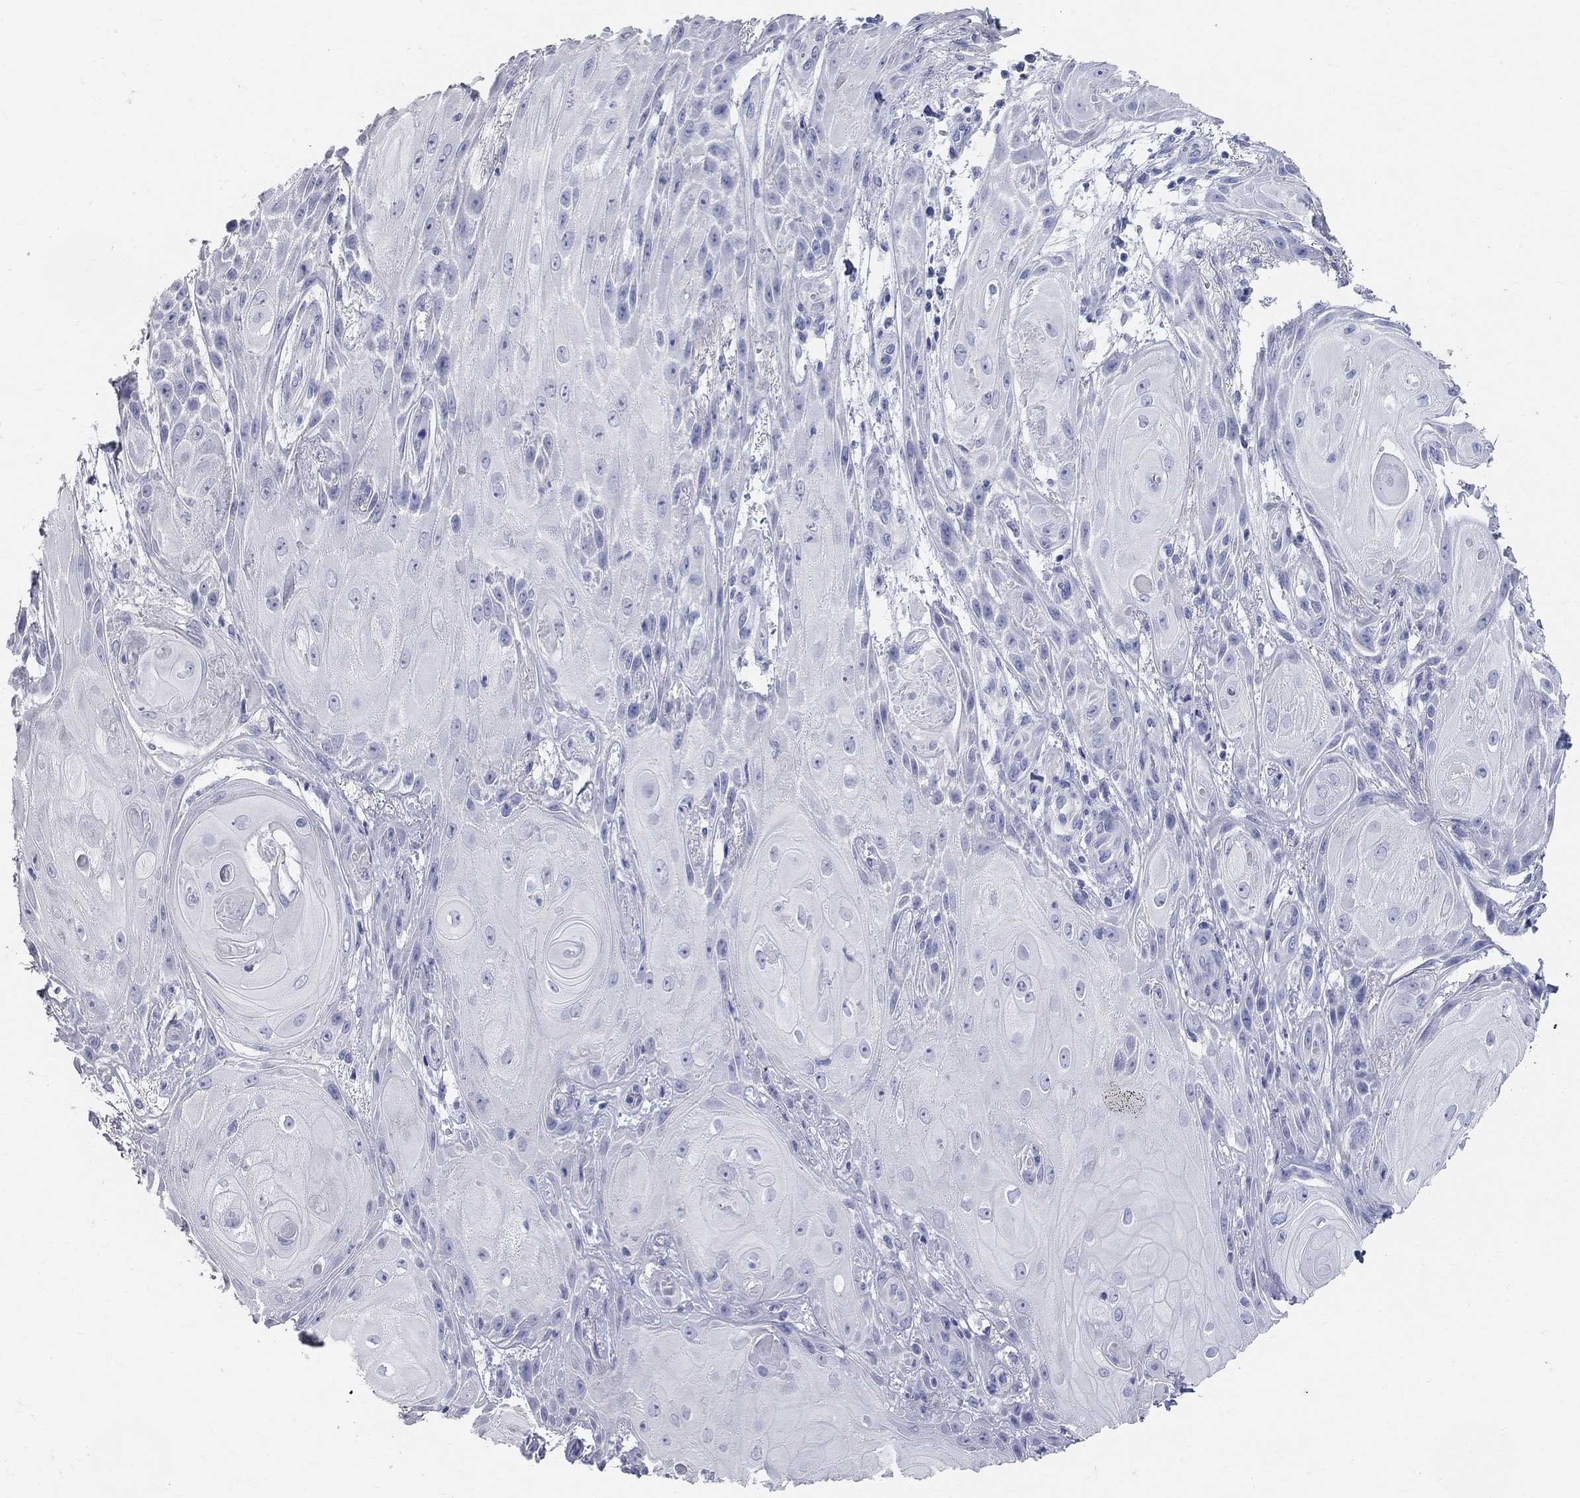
{"staining": {"intensity": "negative", "quantity": "none", "location": "none"}, "tissue": "skin cancer", "cell_type": "Tumor cells", "image_type": "cancer", "snomed": [{"axis": "morphology", "description": "Squamous cell carcinoma, NOS"}, {"axis": "topography", "description": "Skin"}], "caption": "Immunohistochemistry (IHC) micrograph of neoplastic tissue: human skin cancer stained with DAB displays no significant protein expression in tumor cells. The staining is performed using DAB brown chromogen with nuclei counter-stained in using hematoxylin.", "gene": "AOX1", "patient": {"sex": "male", "age": 62}}